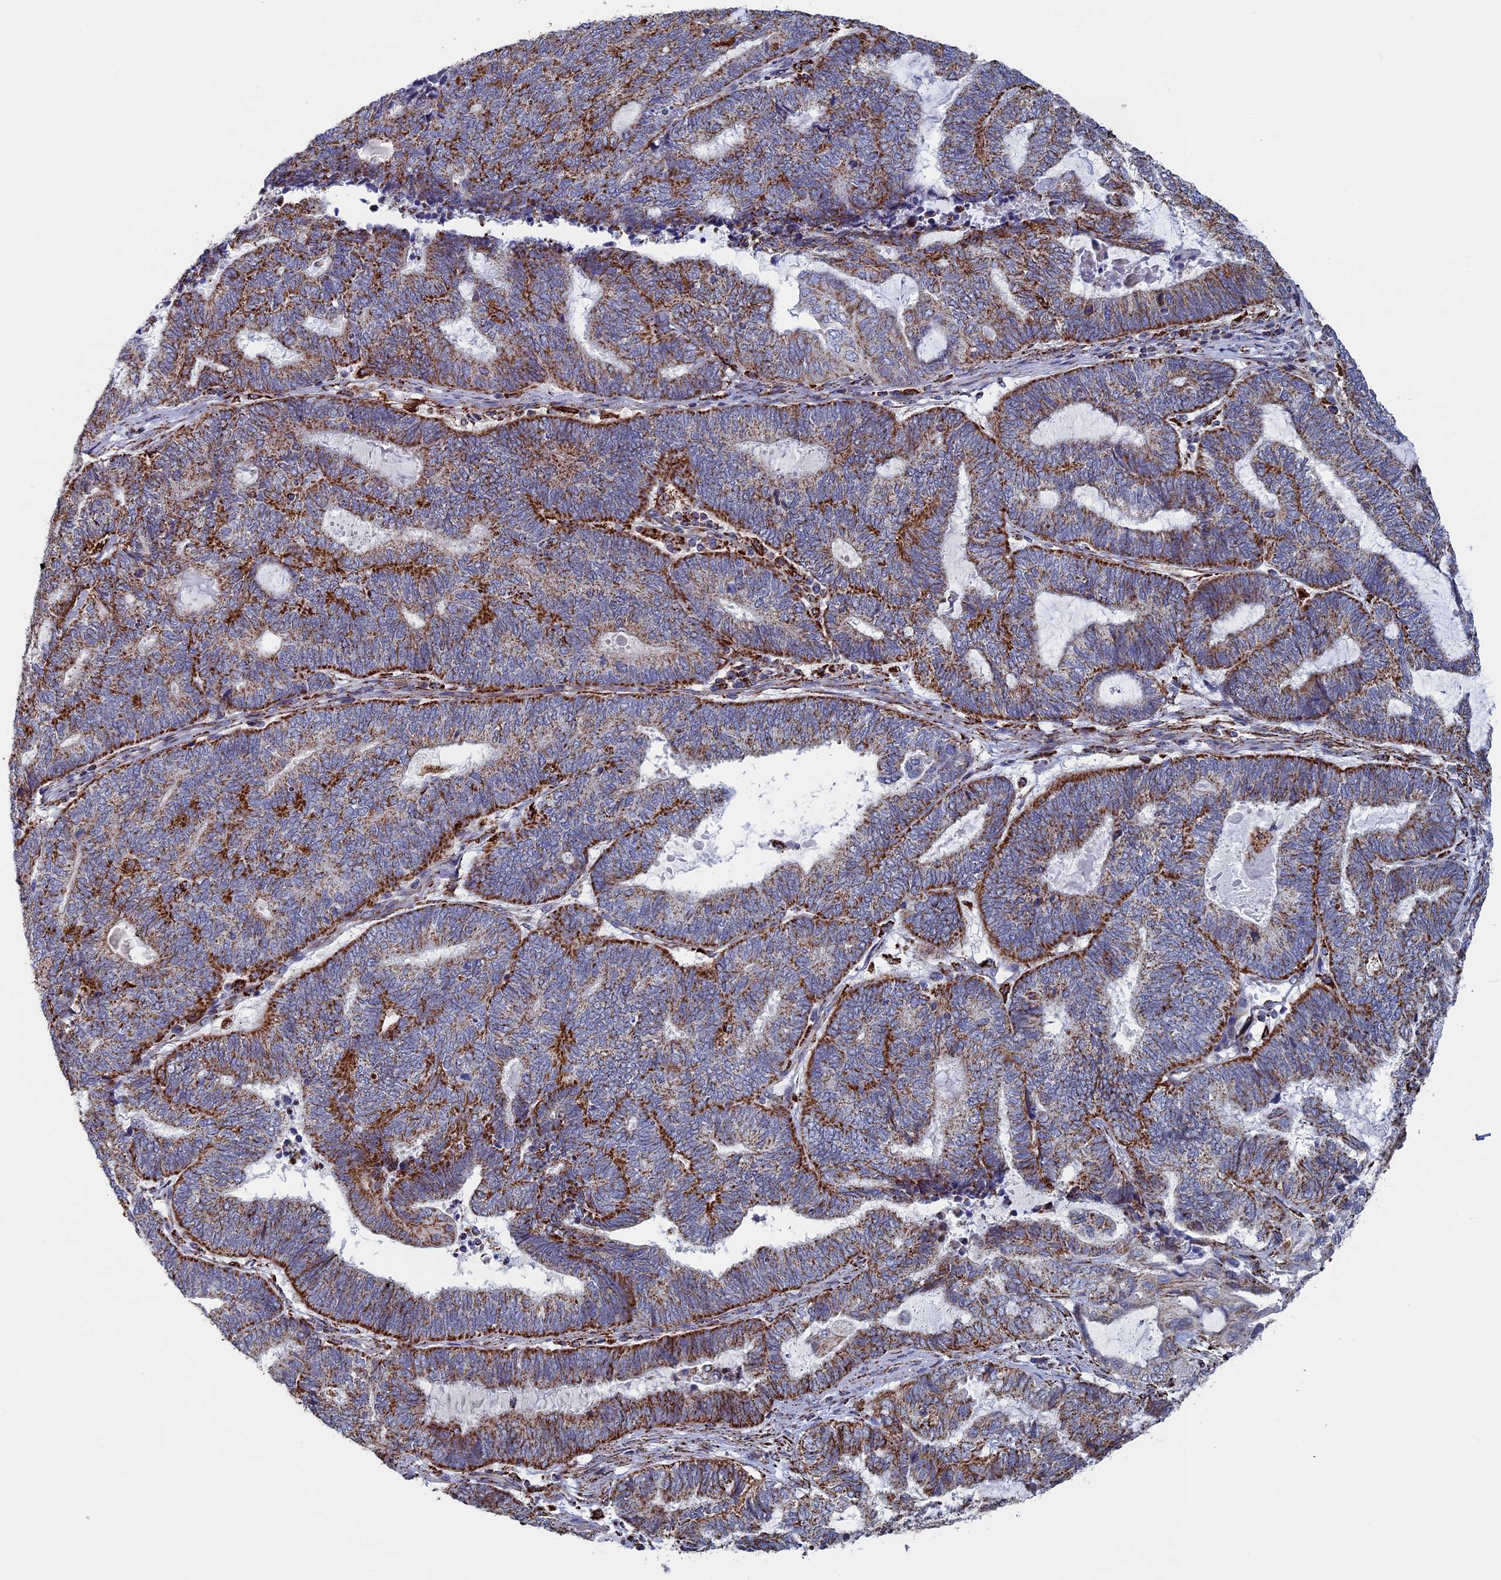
{"staining": {"intensity": "moderate", "quantity": ">75%", "location": "cytoplasmic/membranous"}, "tissue": "endometrial cancer", "cell_type": "Tumor cells", "image_type": "cancer", "snomed": [{"axis": "morphology", "description": "Adenocarcinoma, NOS"}, {"axis": "topography", "description": "Uterus"}, {"axis": "topography", "description": "Endometrium"}], "caption": "This photomicrograph reveals IHC staining of human adenocarcinoma (endometrial), with medium moderate cytoplasmic/membranous staining in about >75% of tumor cells.", "gene": "SEC24D", "patient": {"sex": "female", "age": 70}}